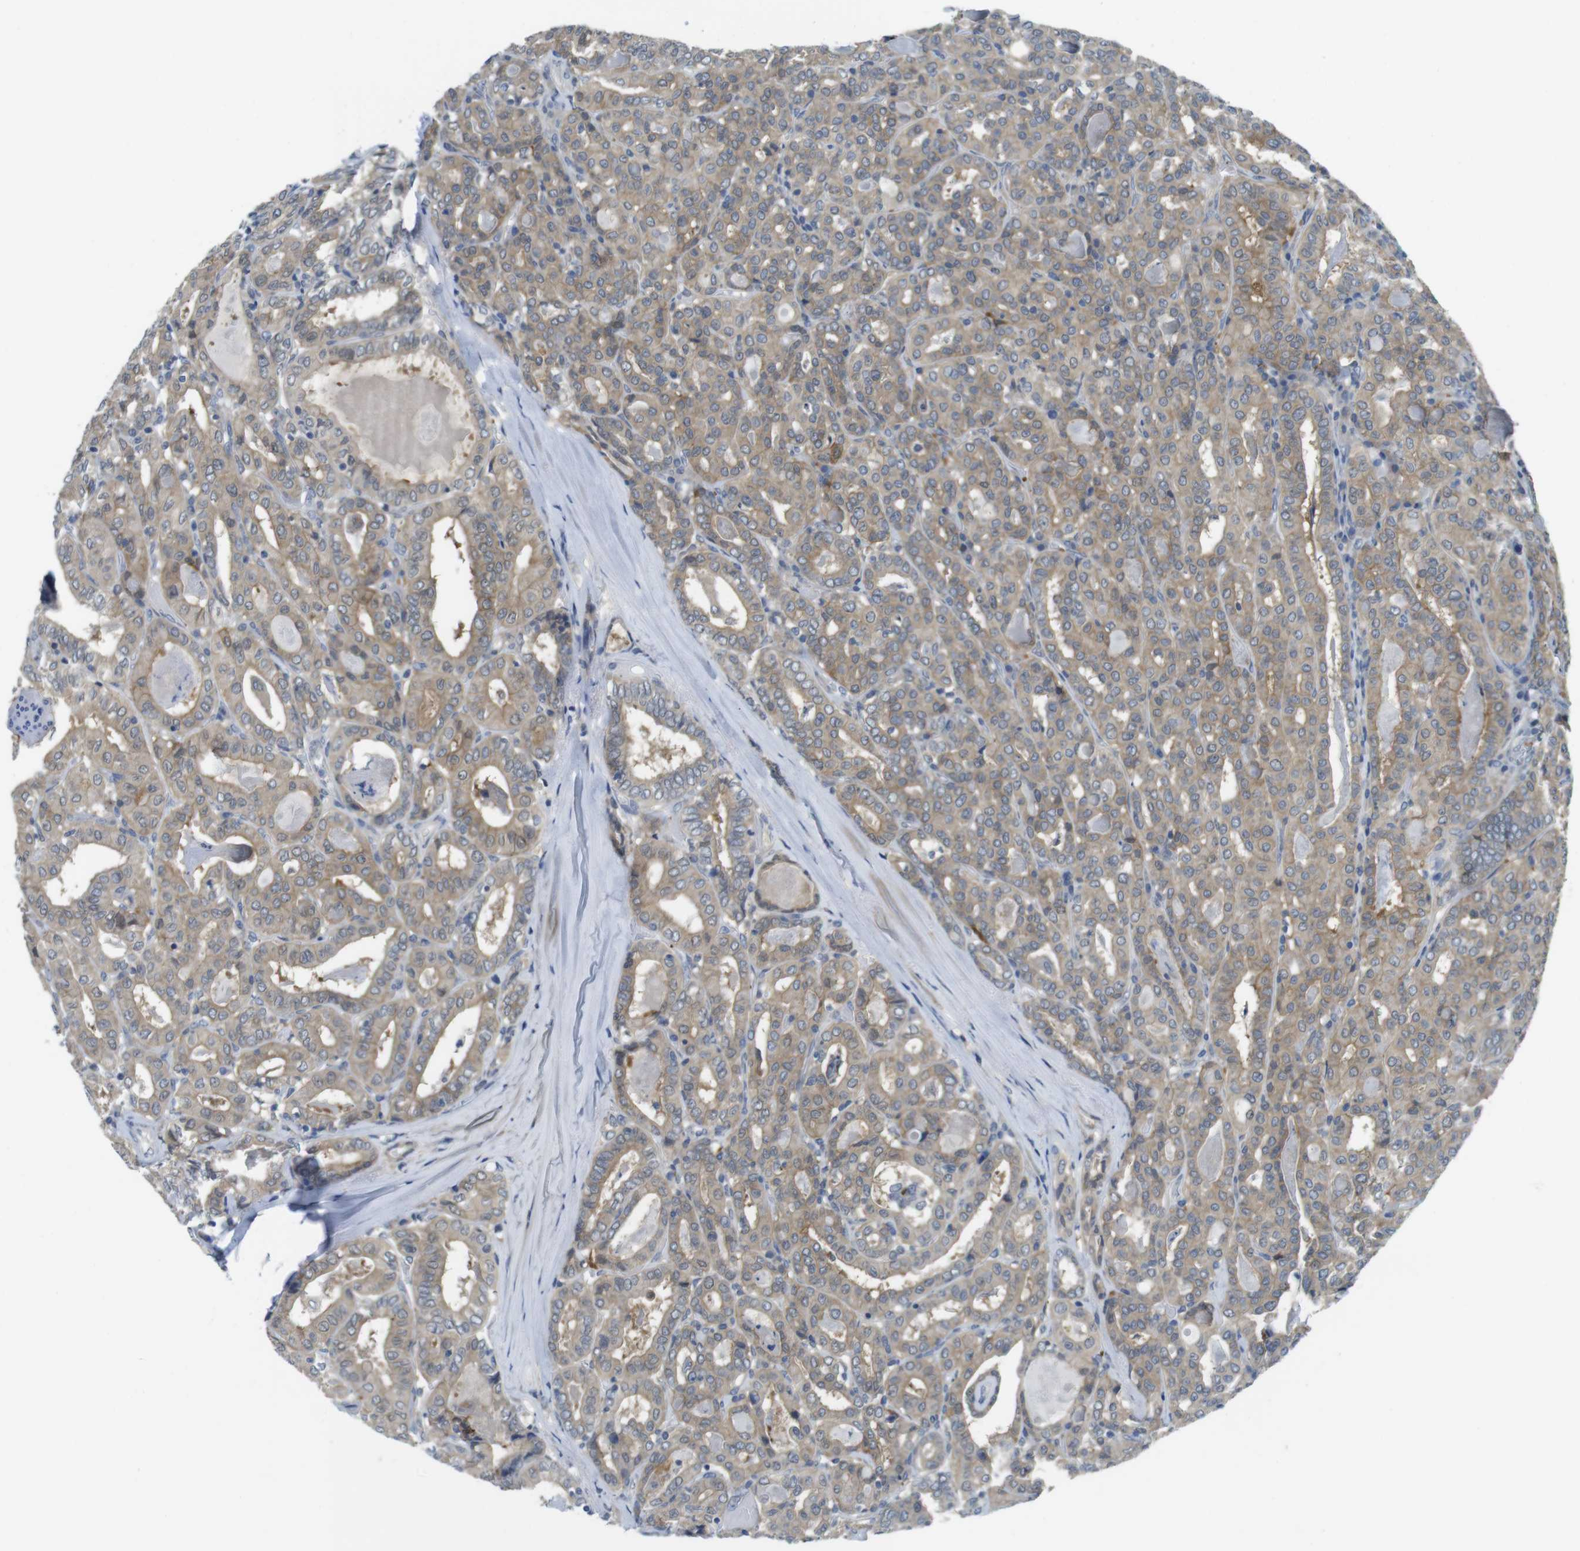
{"staining": {"intensity": "weak", "quantity": ">75%", "location": "cytoplasmic/membranous"}, "tissue": "thyroid cancer", "cell_type": "Tumor cells", "image_type": "cancer", "snomed": [{"axis": "morphology", "description": "Papillary adenocarcinoma, NOS"}, {"axis": "topography", "description": "Thyroid gland"}], "caption": "There is low levels of weak cytoplasmic/membranous staining in tumor cells of thyroid papillary adenocarcinoma, as demonstrated by immunohistochemical staining (brown color).", "gene": "CASP2", "patient": {"sex": "female", "age": 42}}